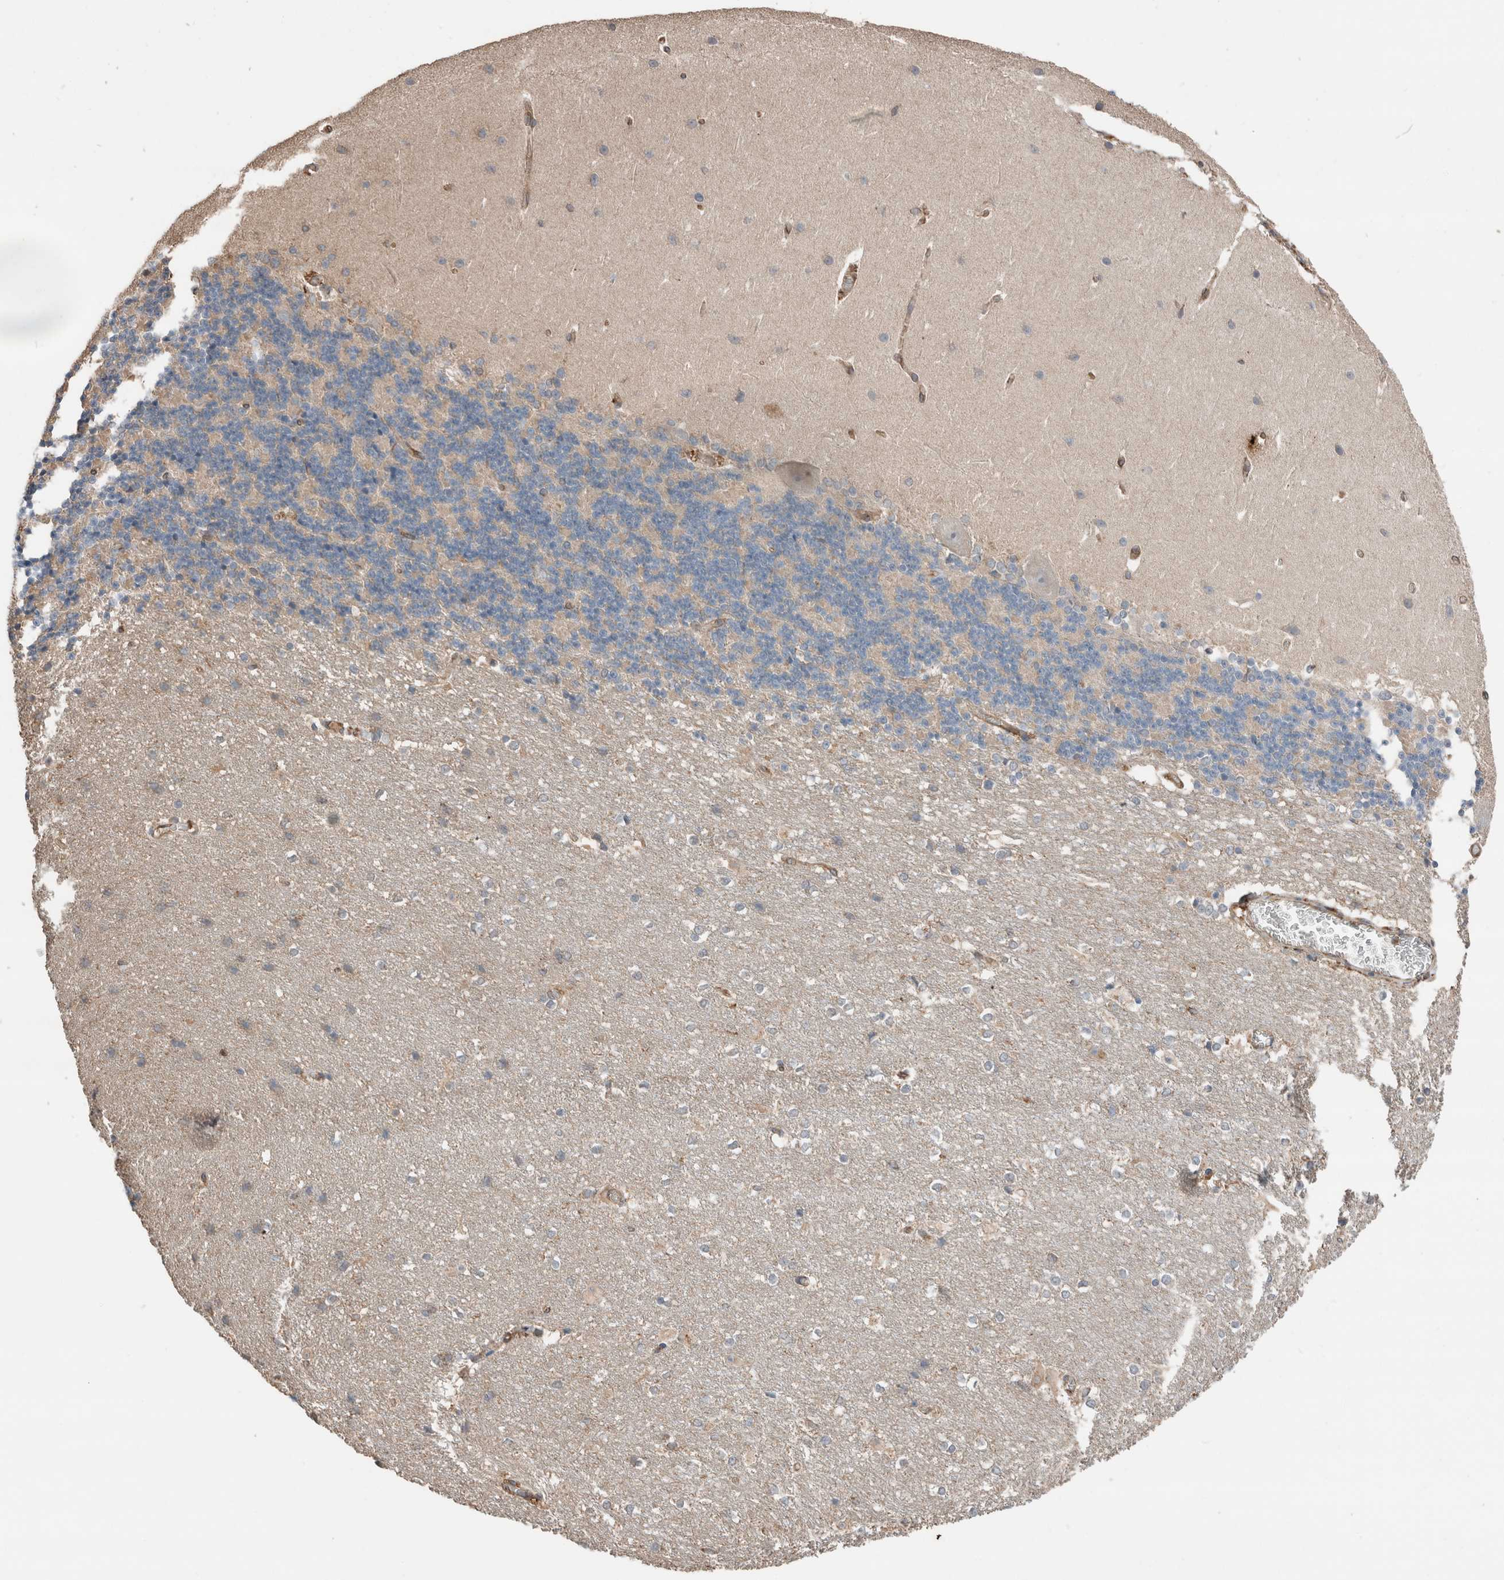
{"staining": {"intensity": "negative", "quantity": "none", "location": "none"}, "tissue": "cerebellum", "cell_type": "Cells in granular layer", "image_type": "normal", "snomed": [{"axis": "morphology", "description": "Normal tissue, NOS"}, {"axis": "topography", "description": "Cerebellum"}], "caption": "Immunohistochemistry of unremarkable cerebellum shows no staining in cells in granular layer. (DAB immunohistochemistry with hematoxylin counter stain).", "gene": "ERAP2", "patient": {"sex": "female", "age": 19}}